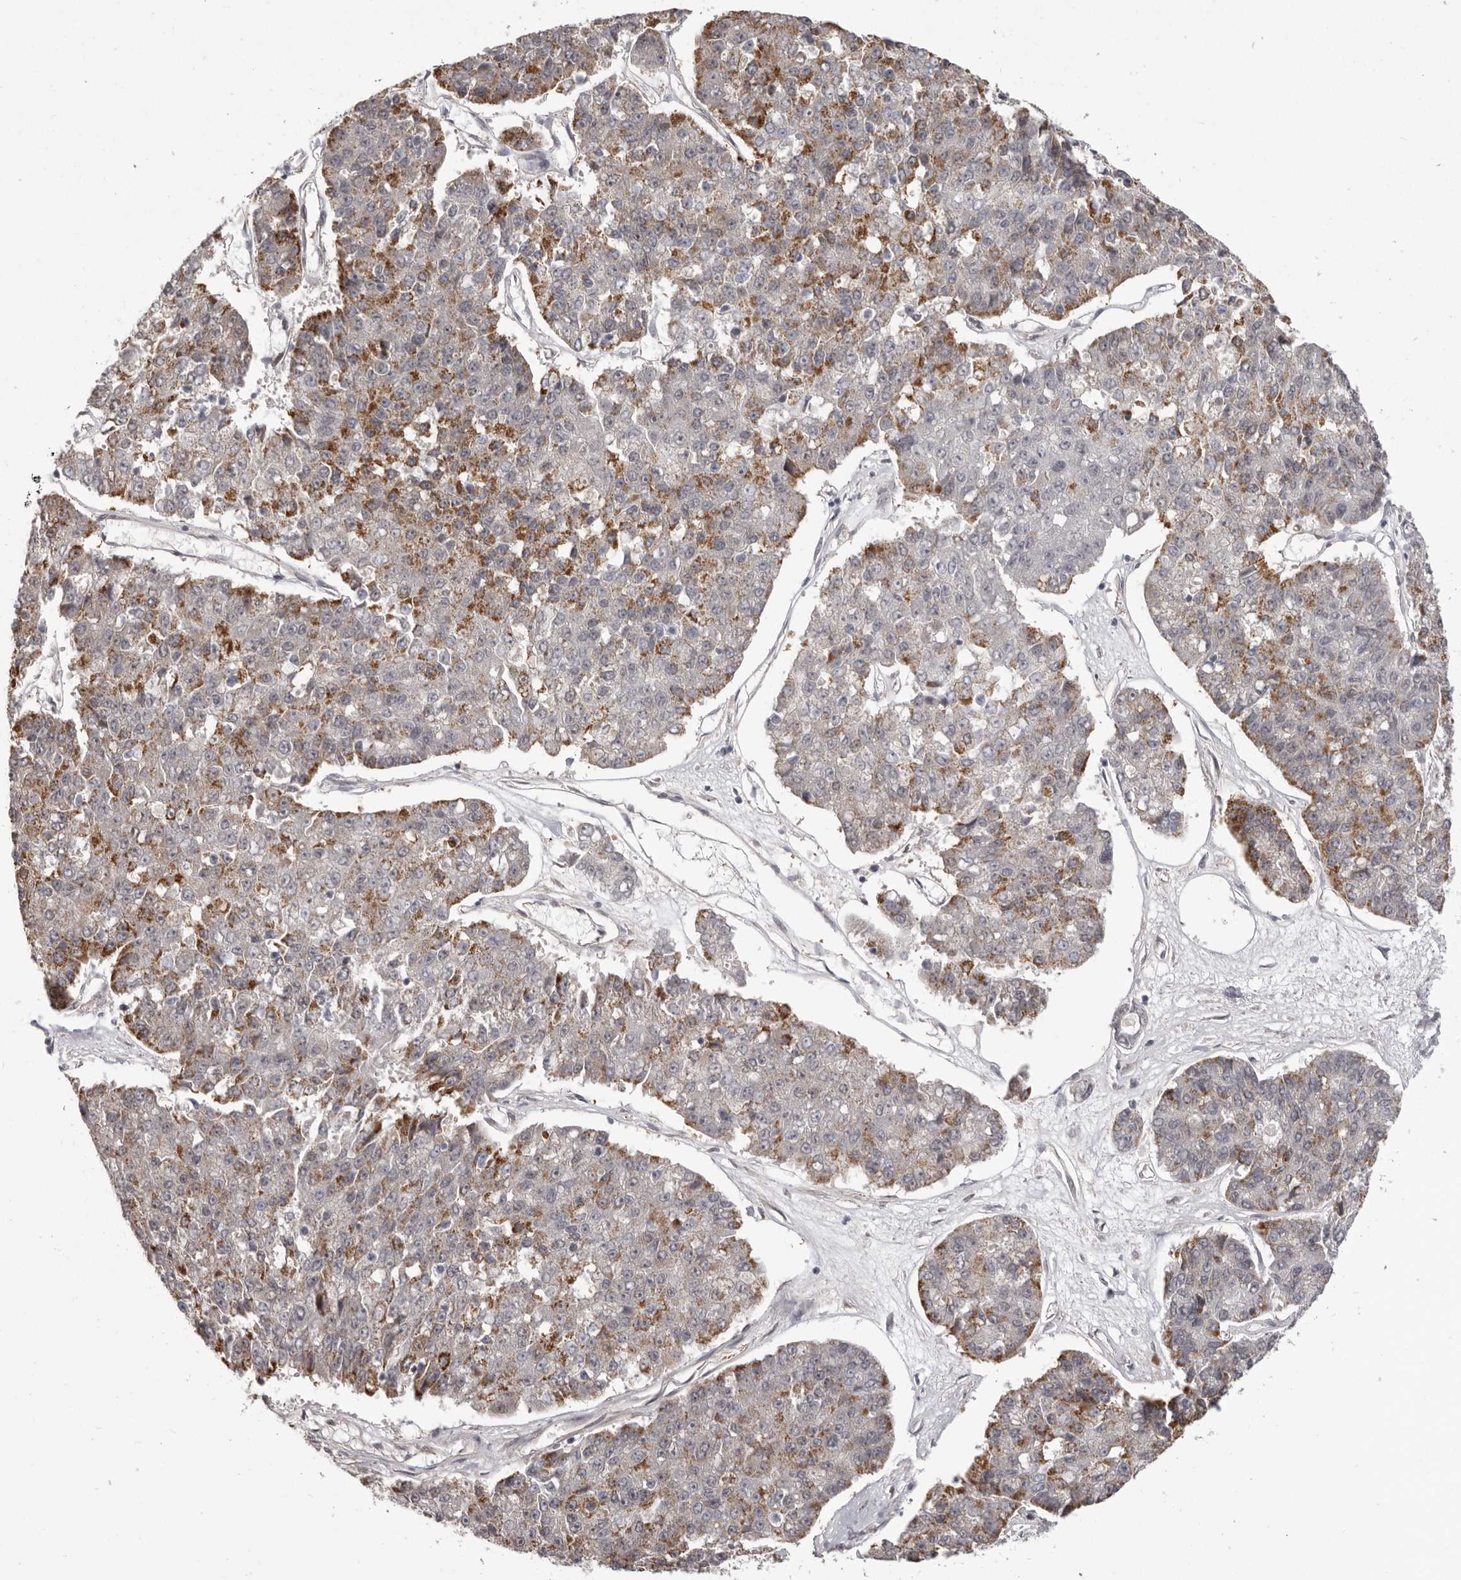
{"staining": {"intensity": "strong", "quantity": "25%-75%", "location": "cytoplasmic/membranous"}, "tissue": "pancreatic cancer", "cell_type": "Tumor cells", "image_type": "cancer", "snomed": [{"axis": "morphology", "description": "Adenocarcinoma, NOS"}, {"axis": "topography", "description": "Pancreas"}], "caption": "This image demonstrates immunohistochemistry staining of pancreatic cancer (adenocarcinoma), with high strong cytoplasmic/membranous positivity in approximately 25%-75% of tumor cells.", "gene": "RNF2", "patient": {"sex": "male", "age": 50}}